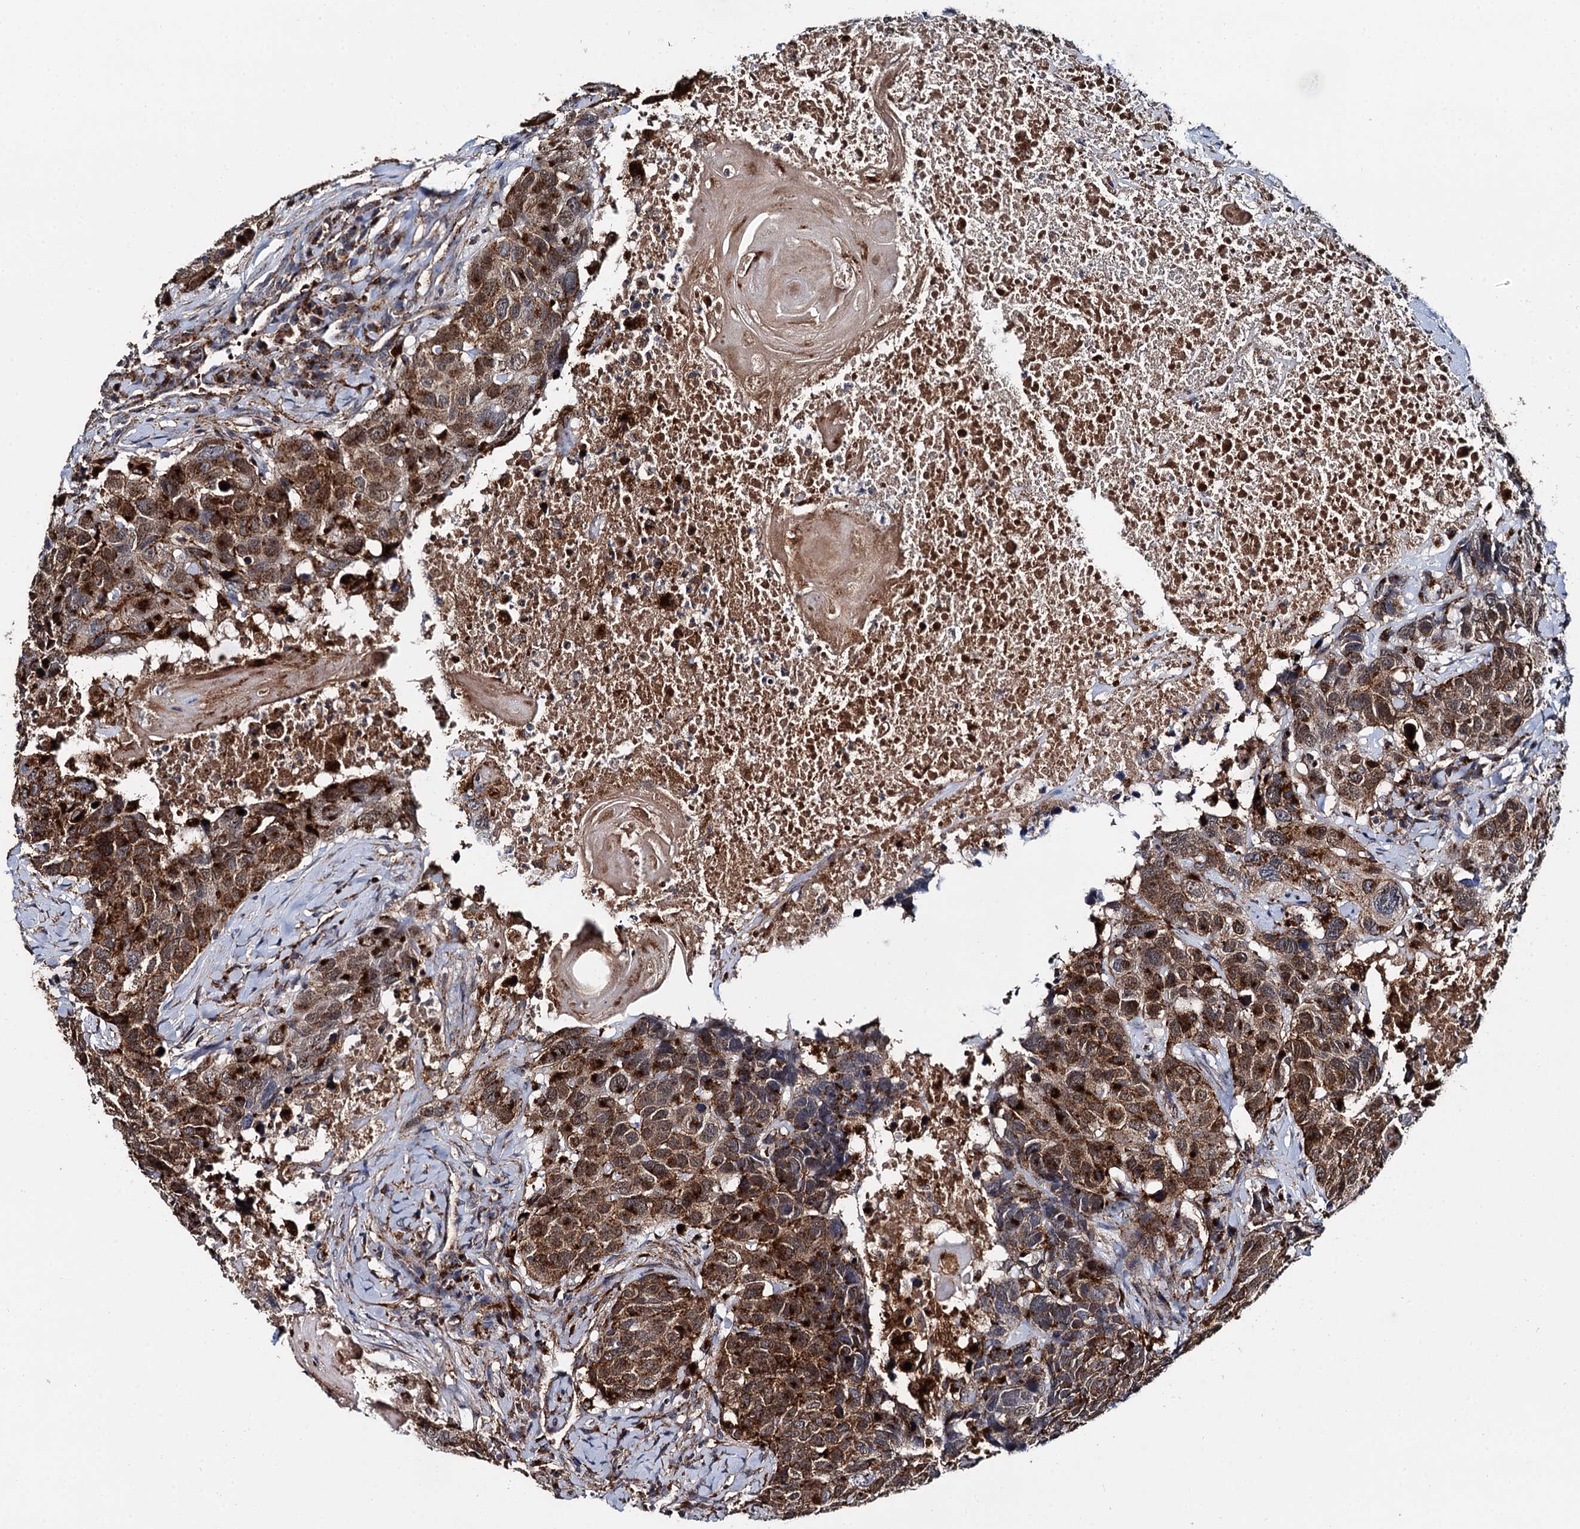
{"staining": {"intensity": "strong", "quantity": ">75%", "location": "cytoplasmic/membranous,nuclear"}, "tissue": "head and neck cancer", "cell_type": "Tumor cells", "image_type": "cancer", "snomed": [{"axis": "morphology", "description": "Squamous cell carcinoma, NOS"}, {"axis": "topography", "description": "Head-Neck"}], "caption": "There is high levels of strong cytoplasmic/membranous and nuclear positivity in tumor cells of squamous cell carcinoma (head and neck), as demonstrated by immunohistochemical staining (brown color).", "gene": "GBA1", "patient": {"sex": "male", "age": 66}}